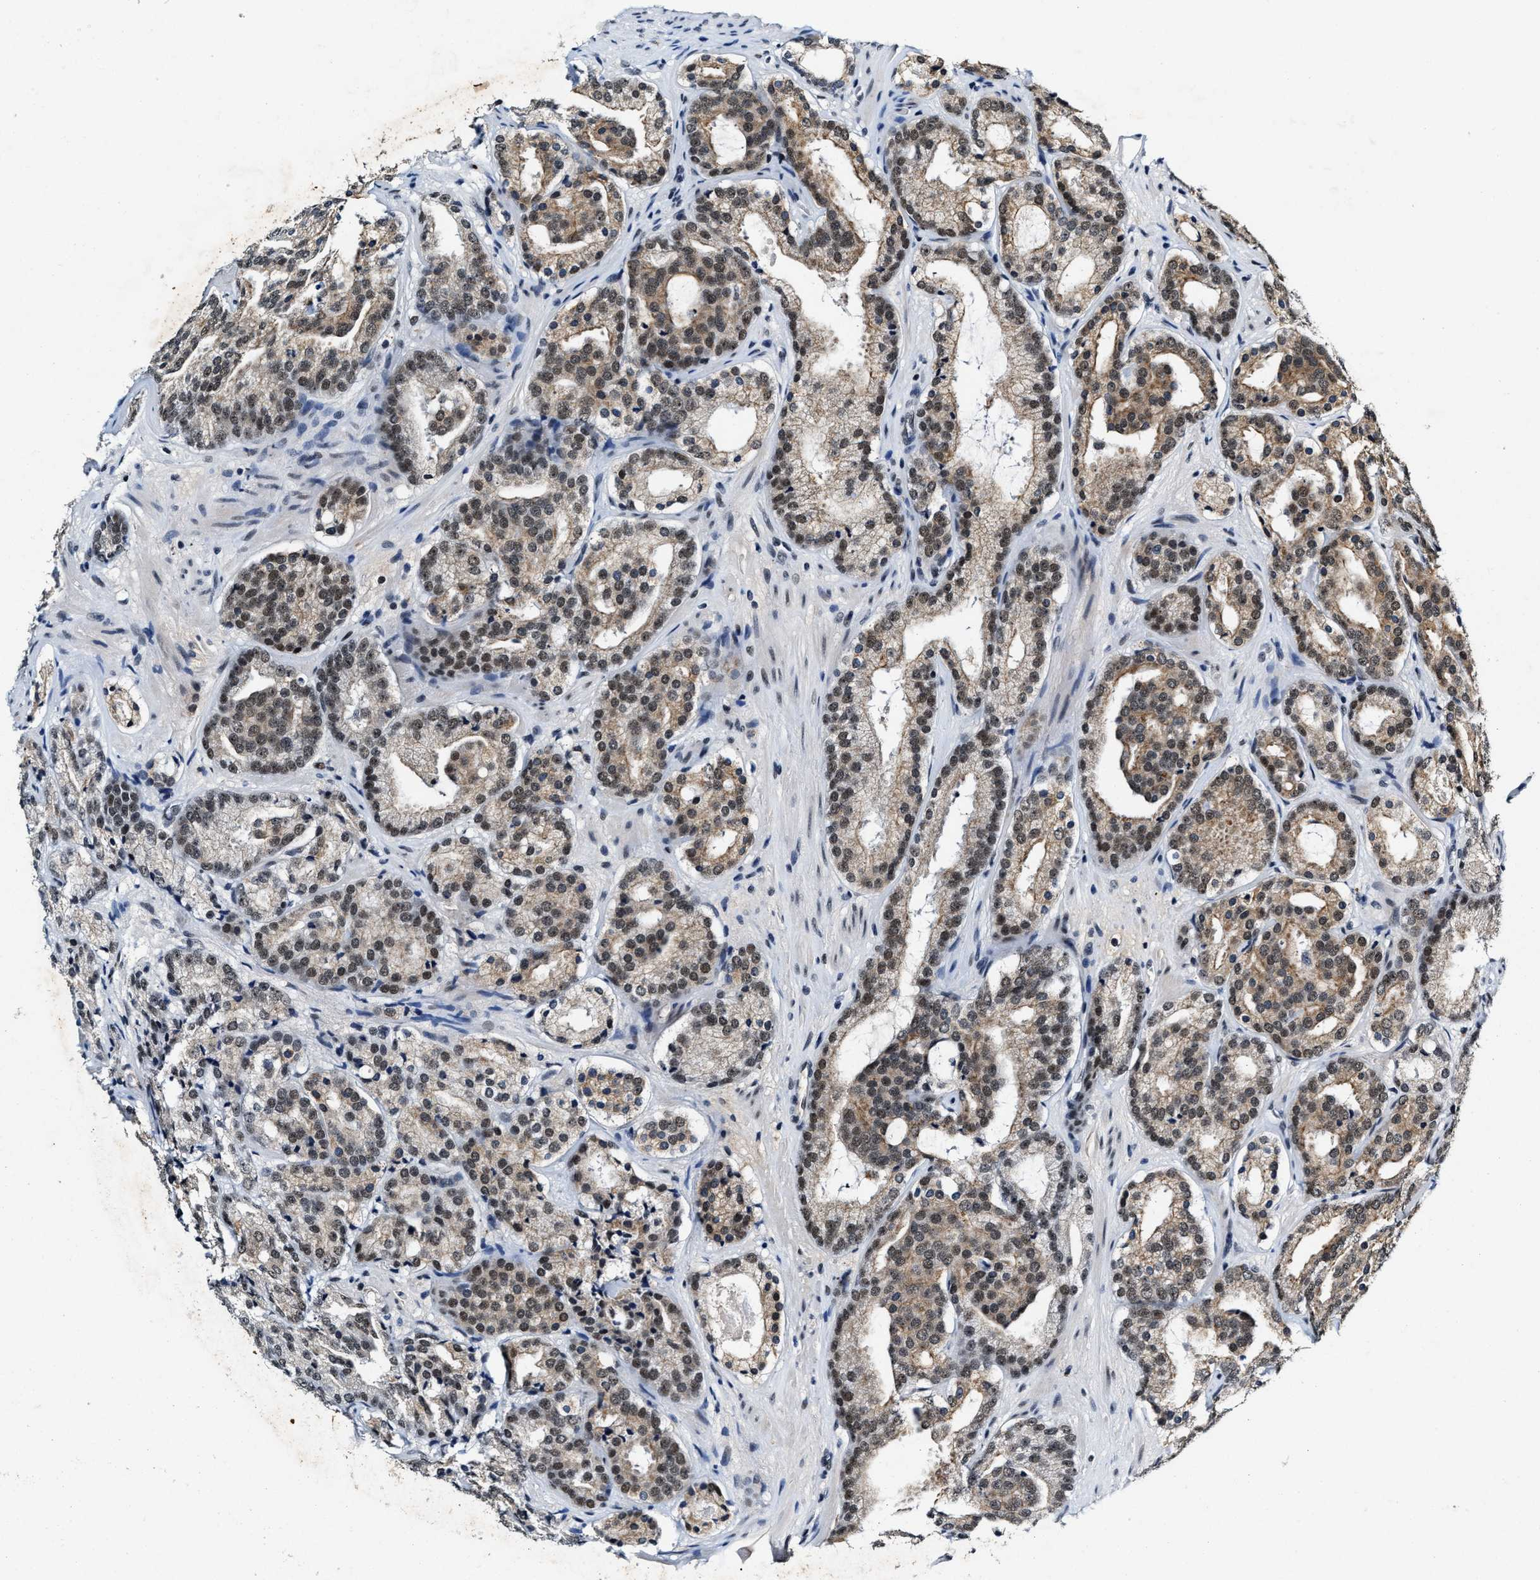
{"staining": {"intensity": "moderate", "quantity": ">75%", "location": "cytoplasmic/membranous,nuclear"}, "tissue": "prostate cancer", "cell_type": "Tumor cells", "image_type": "cancer", "snomed": [{"axis": "morphology", "description": "Adenocarcinoma, Low grade"}, {"axis": "topography", "description": "Prostate"}], "caption": "Moderate cytoplasmic/membranous and nuclear staining for a protein is seen in approximately >75% of tumor cells of adenocarcinoma (low-grade) (prostate) using immunohistochemistry.", "gene": "INIP", "patient": {"sex": "male", "age": 69}}